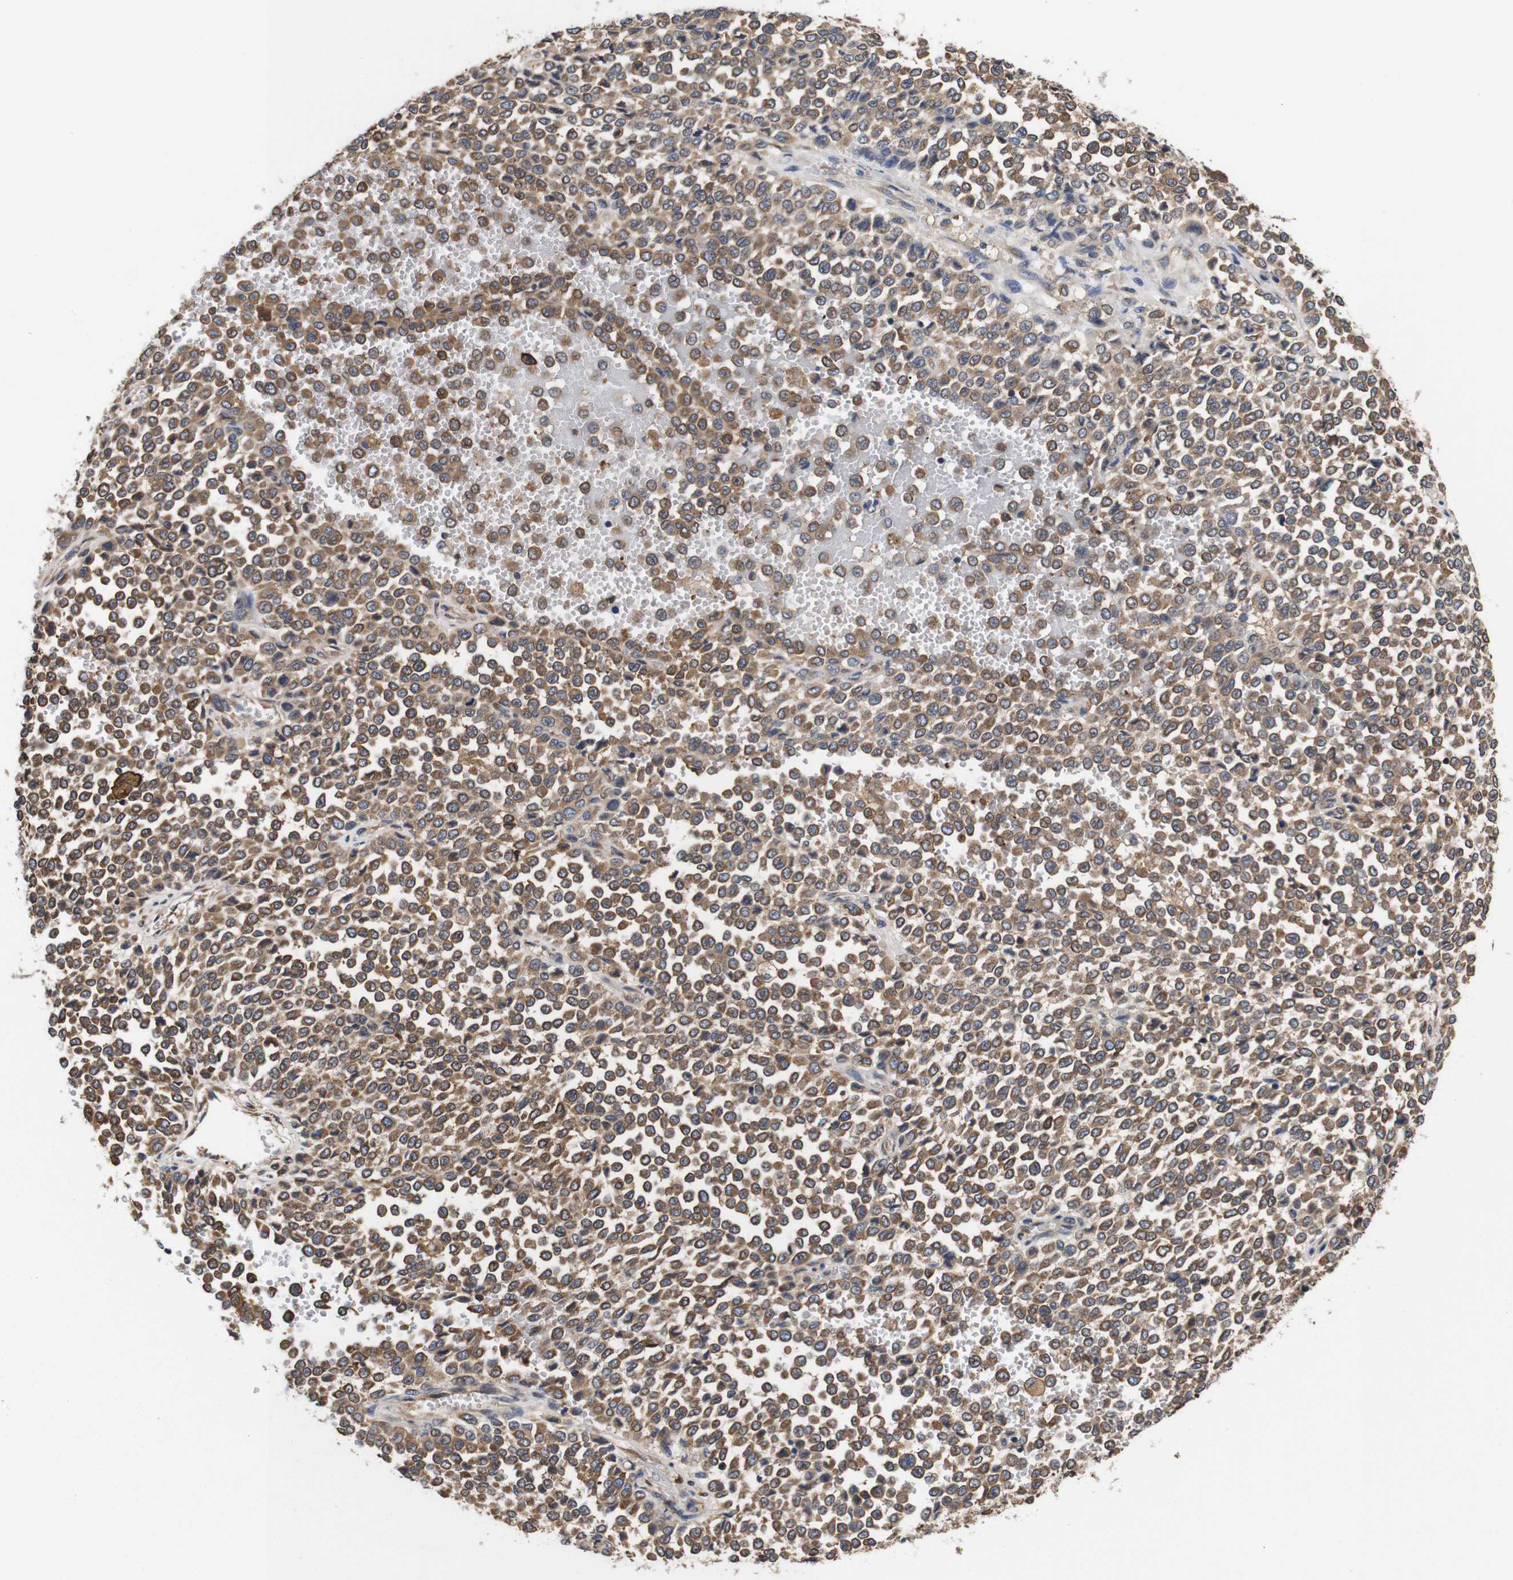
{"staining": {"intensity": "strong", "quantity": ">75%", "location": "cytoplasmic/membranous"}, "tissue": "melanoma", "cell_type": "Tumor cells", "image_type": "cancer", "snomed": [{"axis": "morphology", "description": "Malignant melanoma, Metastatic site"}, {"axis": "topography", "description": "Pancreas"}], "caption": "IHC of human malignant melanoma (metastatic site) shows high levels of strong cytoplasmic/membranous expression in approximately >75% of tumor cells. (DAB IHC, brown staining for protein, blue staining for nuclei).", "gene": "LRRCC1", "patient": {"sex": "female", "age": 30}}